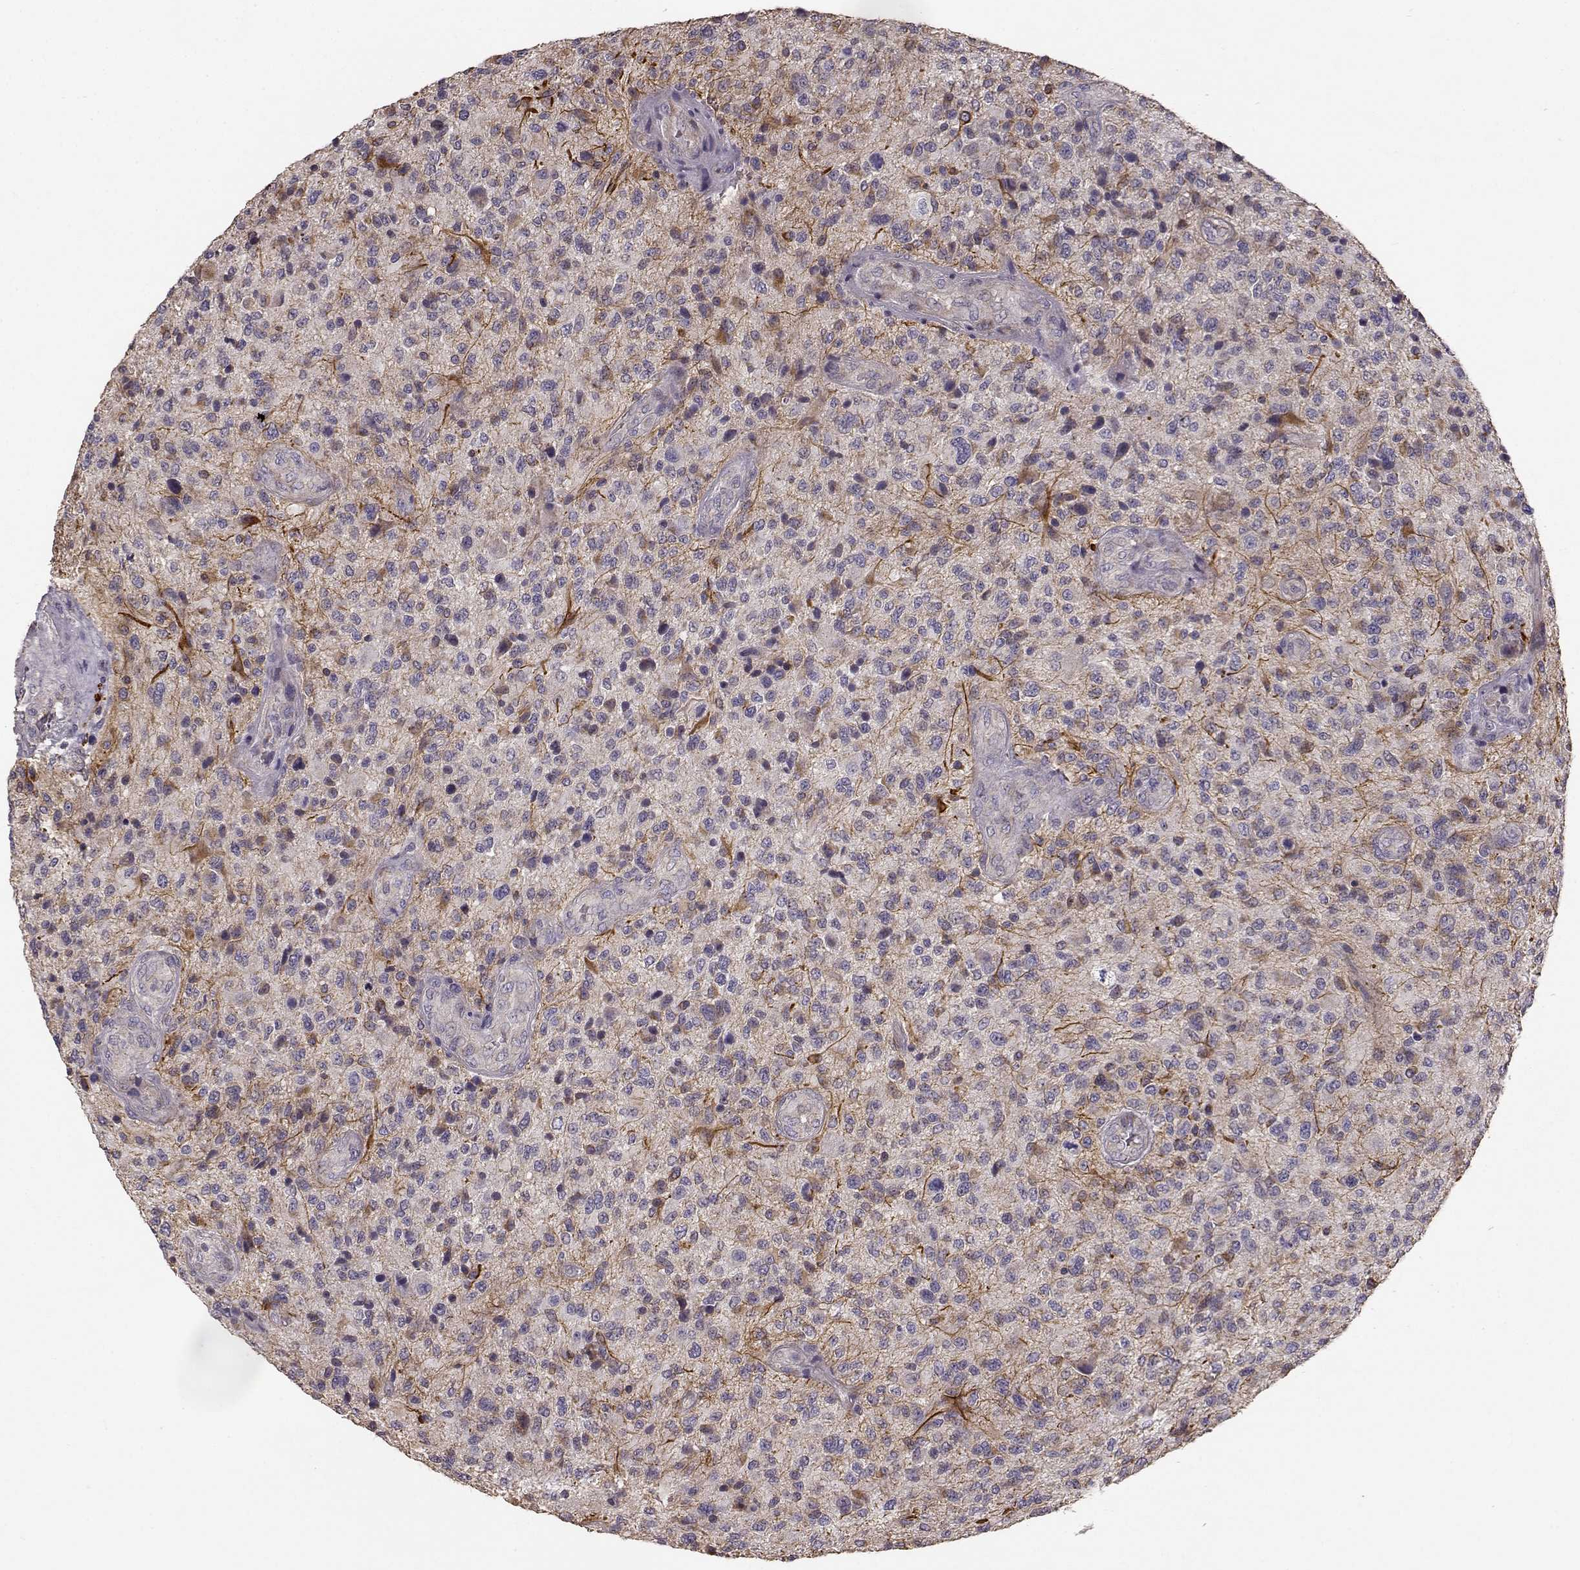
{"staining": {"intensity": "negative", "quantity": "none", "location": "none"}, "tissue": "glioma", "cell_type": "Tumor cells", "image_type": "cancer", "snomed": [{"axis": "morphology", "description": "Glioma, malignant, High grade"}, {"axis": "topography", "description": "Brain"}], "caption": "Histopathology image shows no protein positivity in tumor cells of malignant high-grade glioma tissue. (Brightfield microscopy of DAB immunohistochemistry at high magnification).", "gene": "ERBB3", "patient": {"sex": "male", "age": 47}}